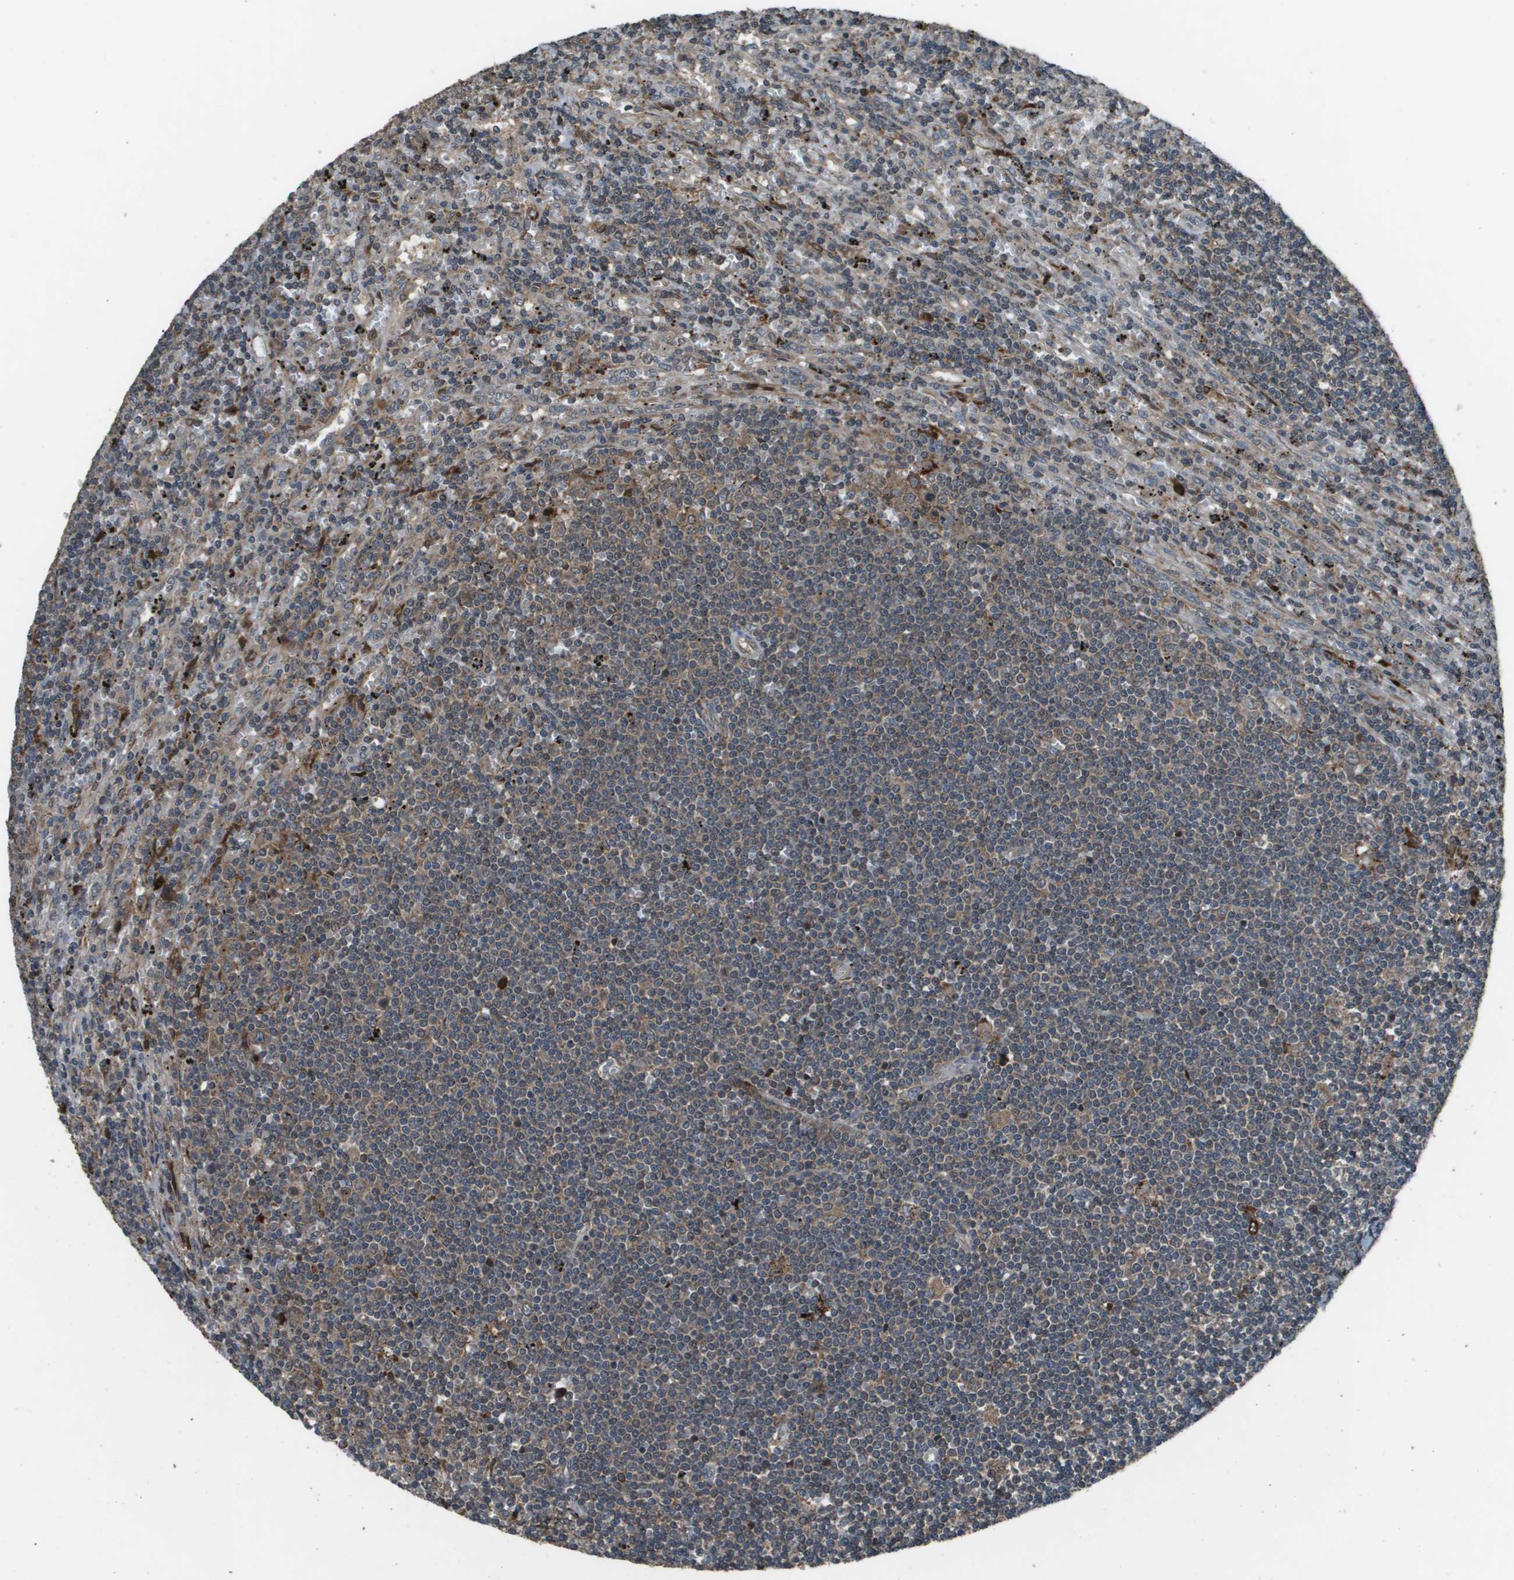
{"staining": {"intensity": "weak", "quantity": "<25%", "location": "cytoplasmic/membranous"}, "tissue": "lymphoma", "cell_type": "Tumor cells", "image_type": "cancer", "snomed": [{"axis": "morphology", "description": "Malignant lymphoma, non-Hodgkin's type, Low grade"}, {"axis": "topography", "description": "Spleen"}], "caption": "This is an IHC photomicrograph of human low-grade malignant lymphoma, non-Hodgkin's type. There is no staining in tumor cells.", "gene": "GOSR2", "patient": {"sex": "male", "age": 76}}